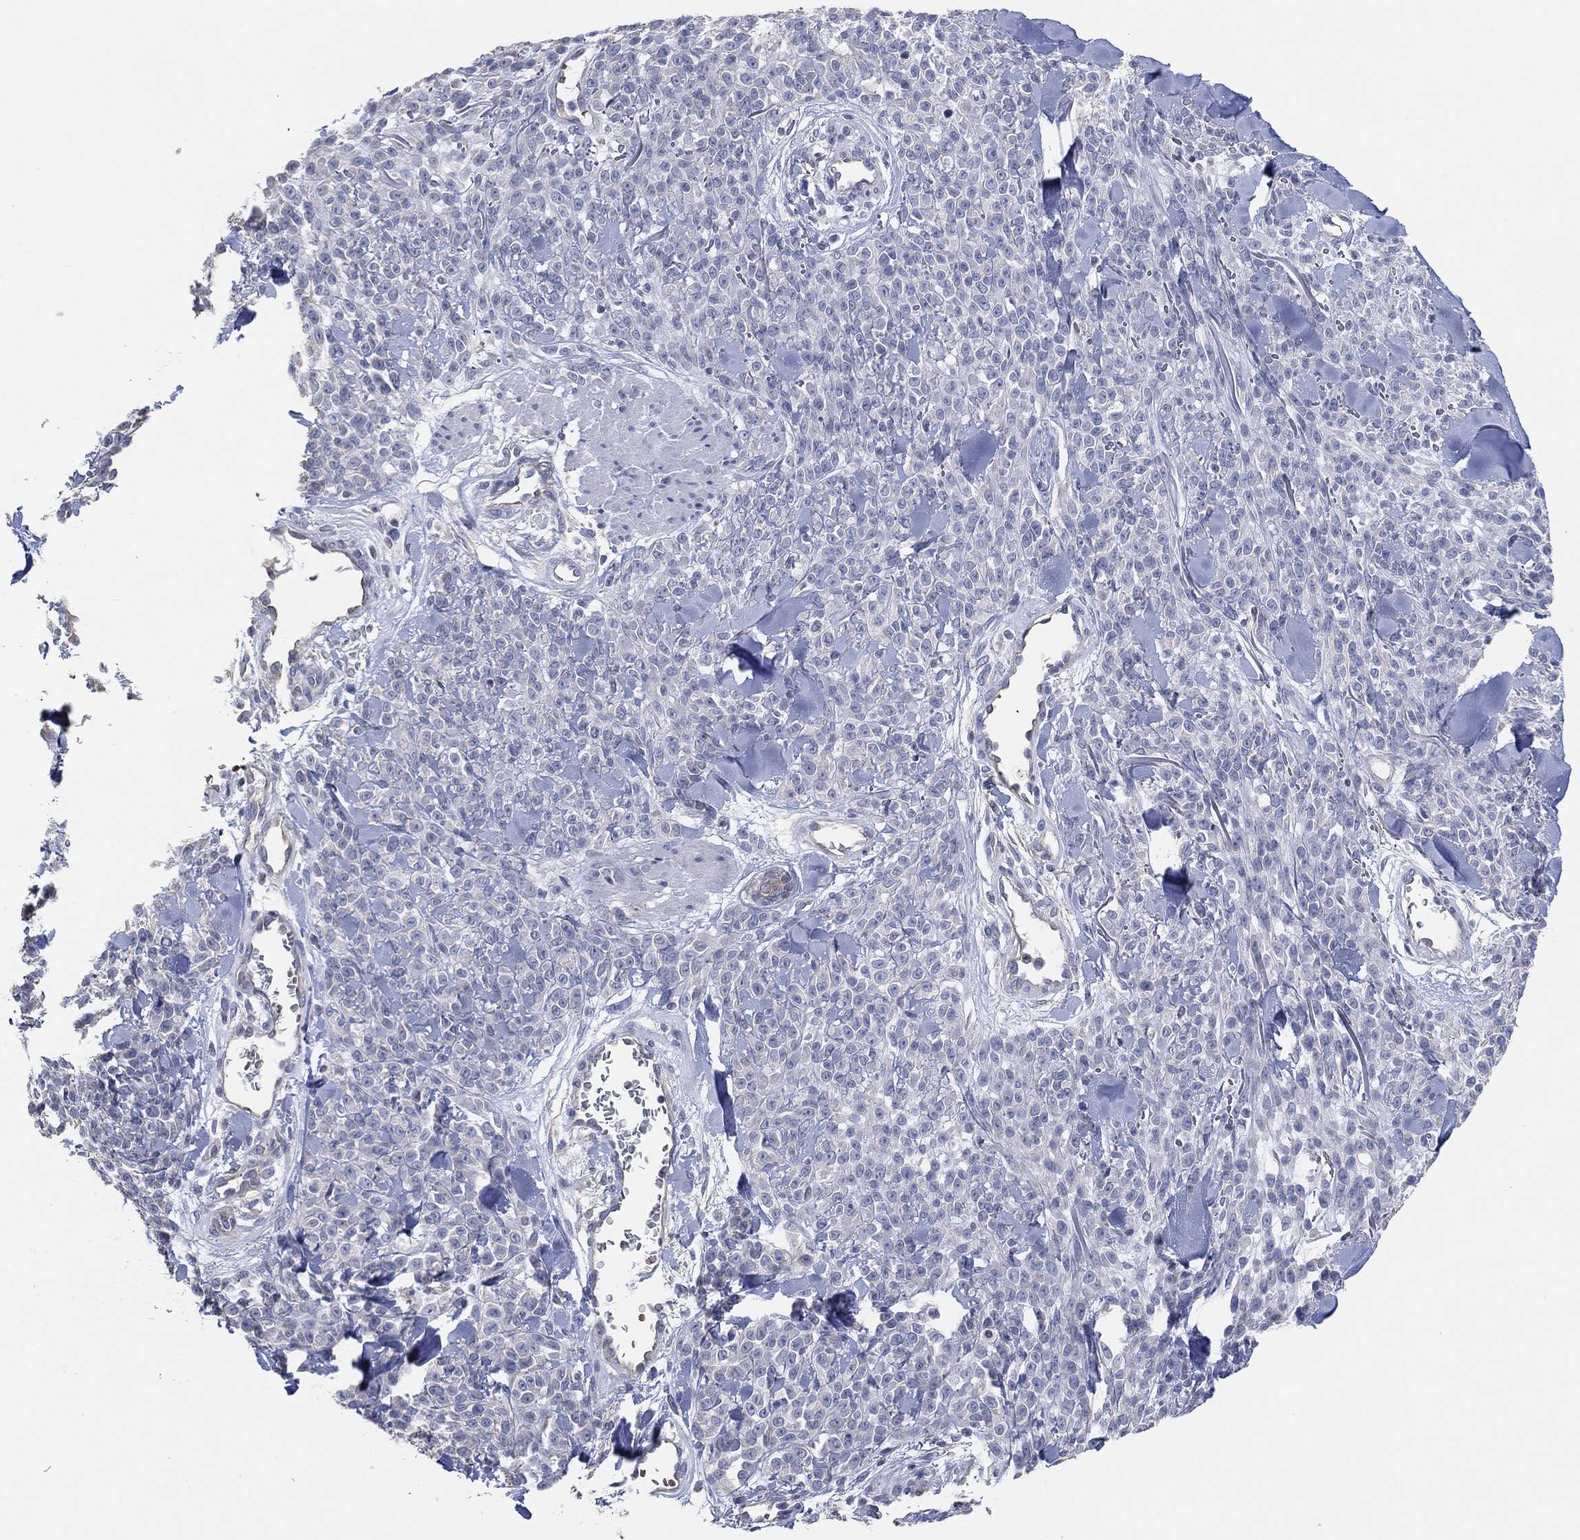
{"staining": {"intensity": "negative", "quantity": "none", "location": "none"}, "tissue": "melanoma", "cell_type": "Tumor cells", "image_type": "cancer", "snomed": [{"axis": "morphology", "description": "Malignant melanoma, NOS"}, {"axis": "topography", "description": "Skin"}, {"axis": "topography", "description": "Skin of trunk"}], "caption": "Melanoma stained for a protein using immunohistochemistry (IHC) exhibits no expression tumor cells.", "gene": "CFTR", "patient": {"sex": "male", "age": 74}}